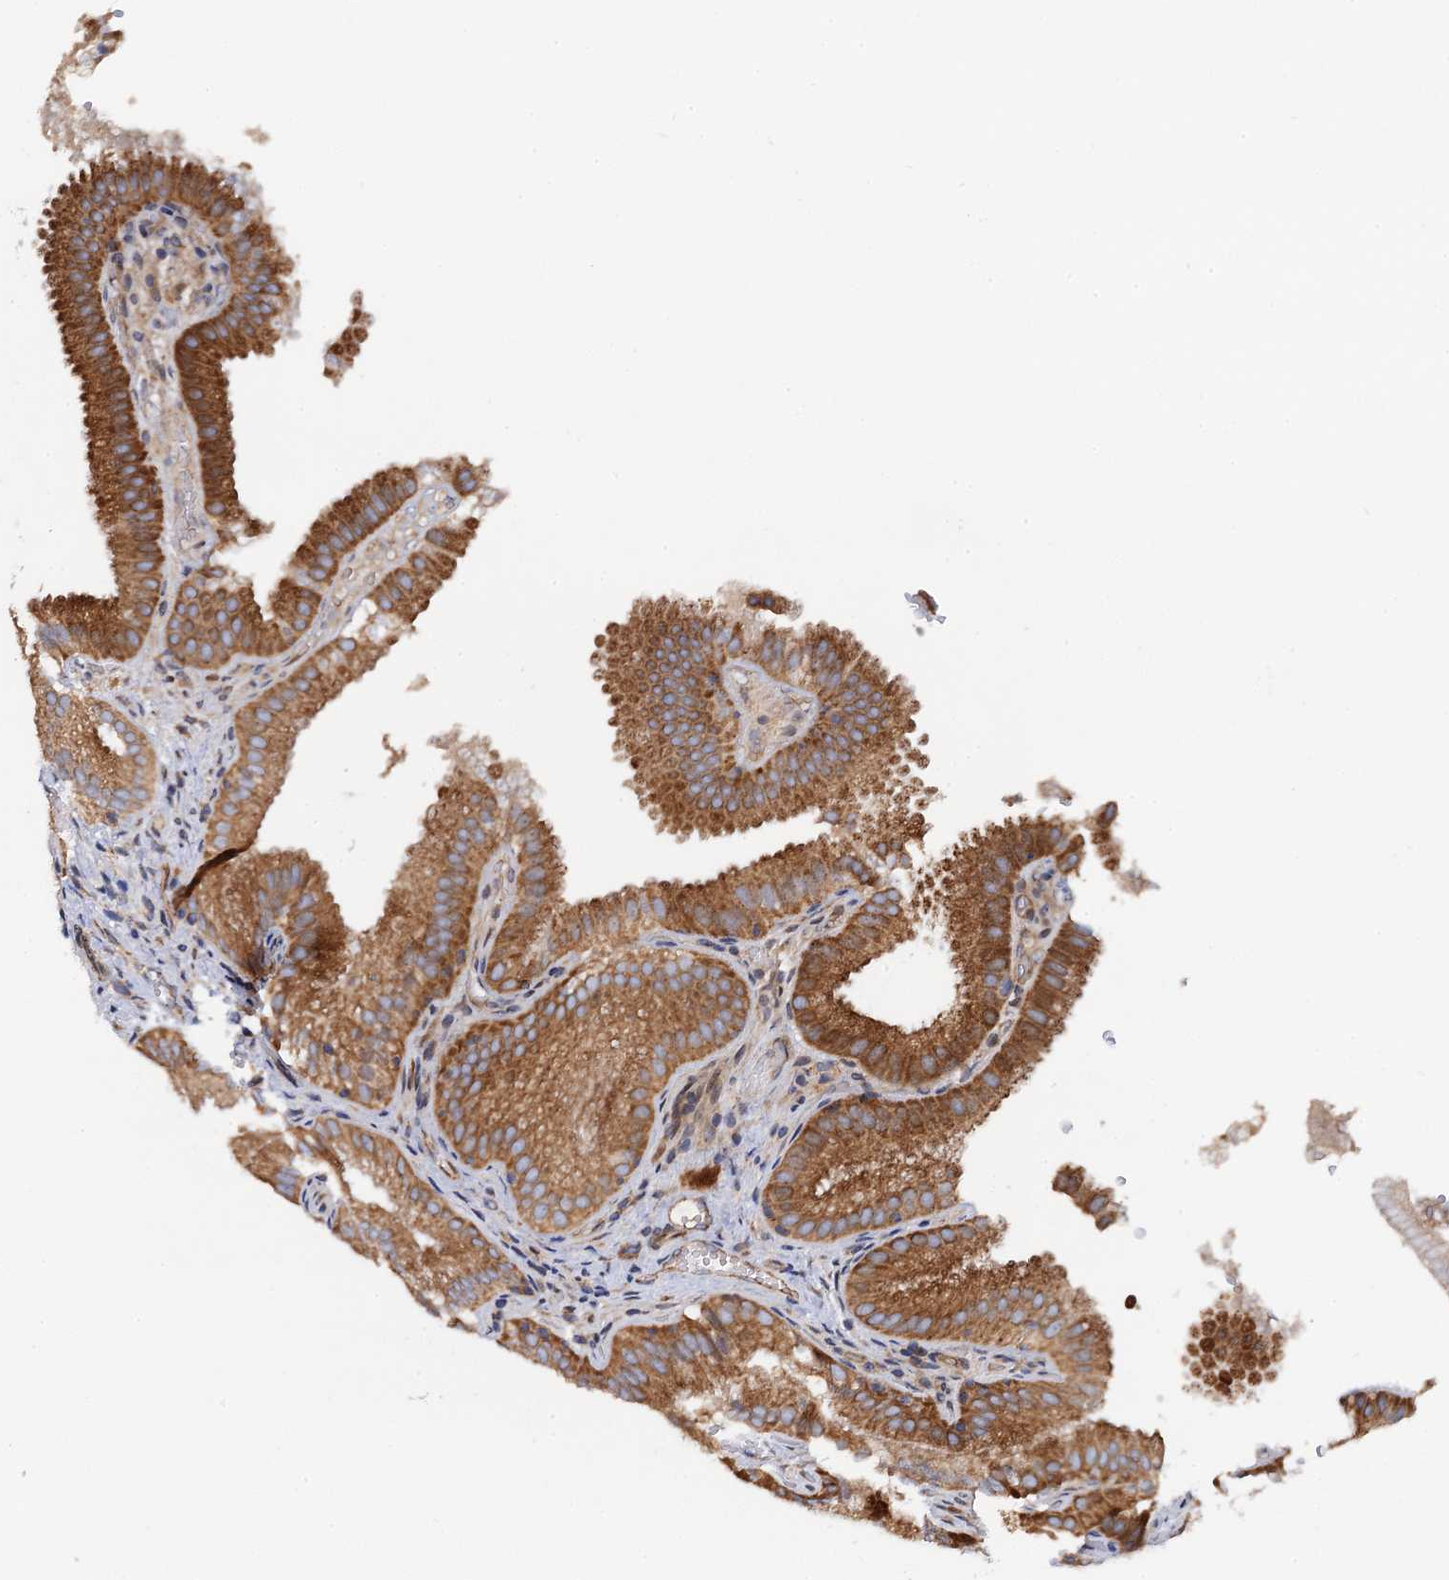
{"staining": {"intensity": "moderate", "quantity": ">75%", "location": "cytoplasmic/membranous"}, "tissue": "gallbladder", "cell_type": "Glandular cells", "image_type": "normal", "snomed": [{"axis": "morphology", "description": "Normal tissue, NOS"}, {"axis": "topography", "description": "Gallbladder"}], "caption": "Moderate cytoplasmic/membranous staining is appreciated in about >75% of glandular cells in benign gallbladder. (Stains: DAB in brown, nuclei in blue, Microscopy: brightfield microscopy at high magnification).", "gene": "MRPL48", "patient": {"sex": "female", "age": 30}}